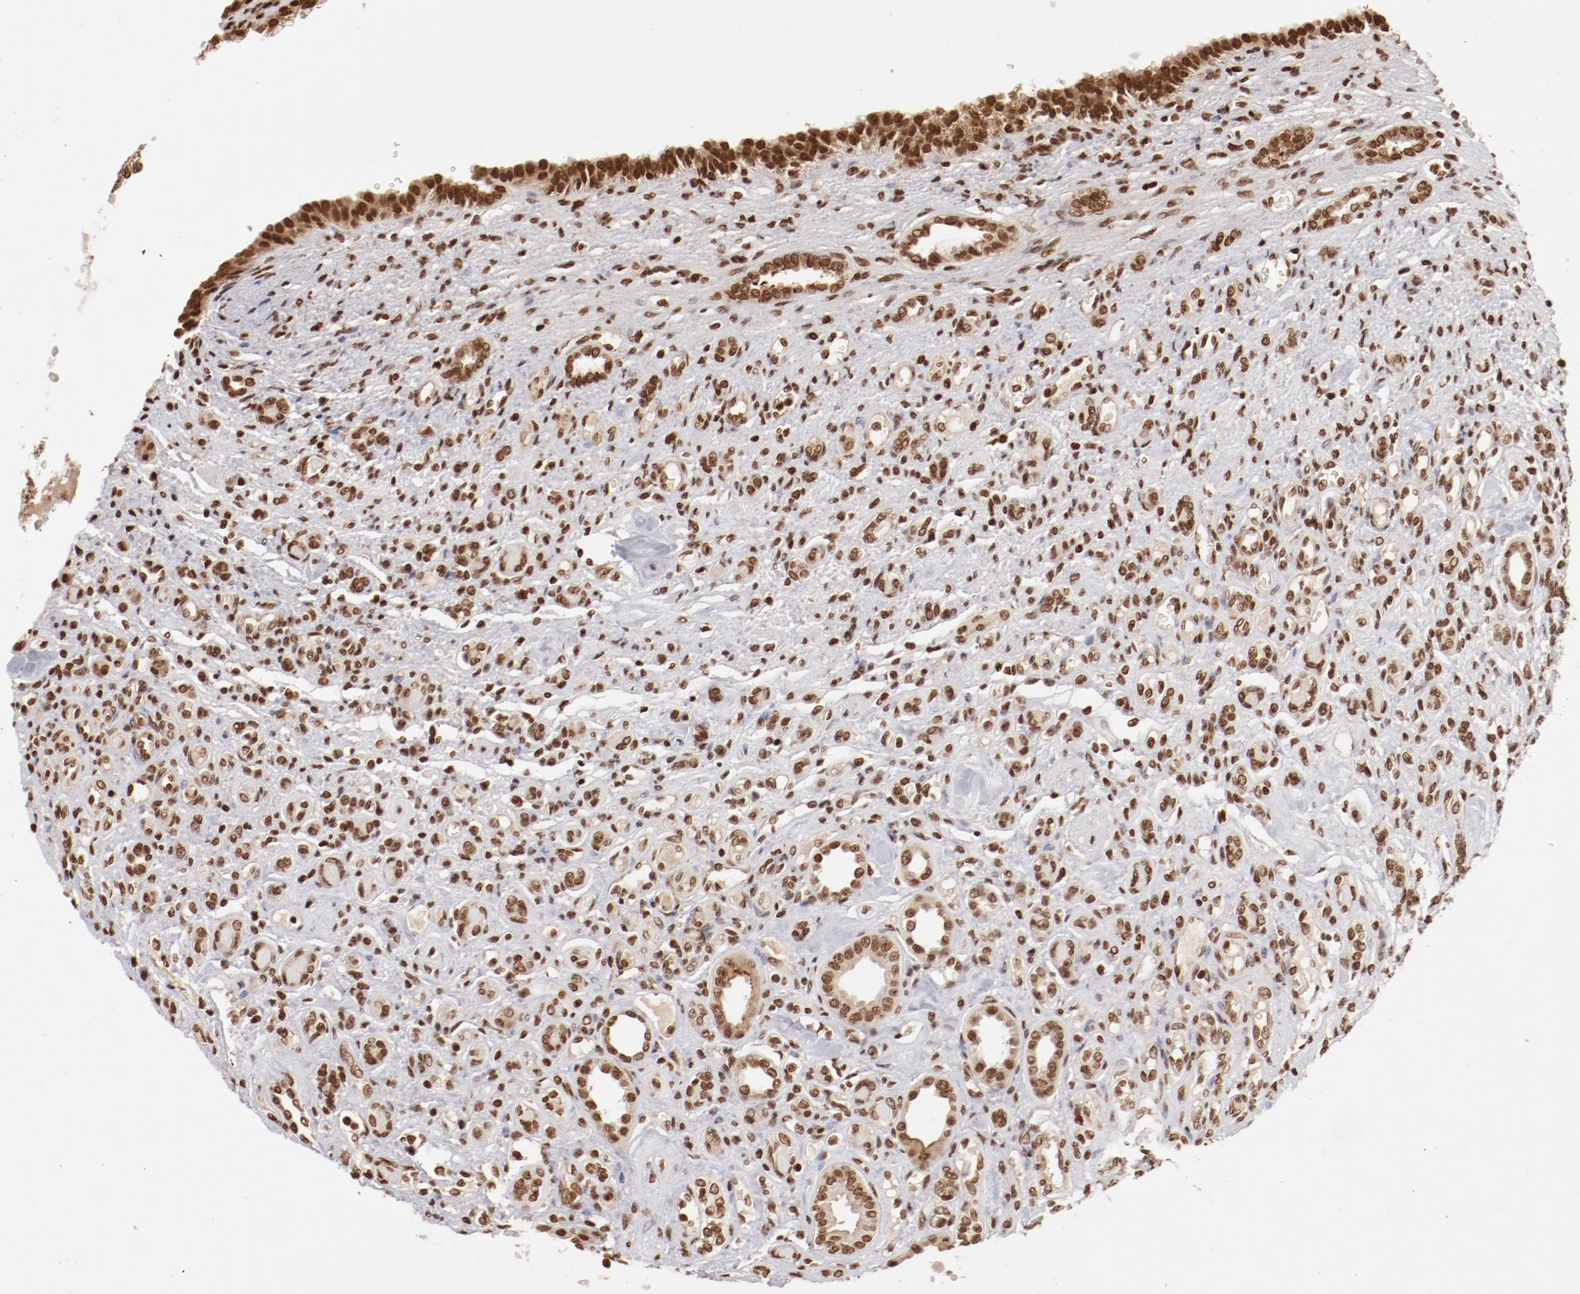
{"staining": {"intensity": "moderate", "quantity": ">75%", "location": "nuclear"}, "tissue": "renal cancer", "cell_type": "Tumor cells", "image_type": "cancer", "snomed": [{"axis": "morphology", "description": "Inflammation, NOS"}, {"axis": "morphology", "description": "Adenocarcinoma, NOS"}, {"axis": "topography", "description": "Kidney"}], "caption": "Adenocarcinoma (renal) tissue demonstrates moderate nuclear staining in approximately >75% of tumor cells, visualized by immunohistochemistry. The staining was performed using DAB (3,3'-diaminobenzidine), with brown indicating positive protein expression. Nuclei are stained blue with hematoxylin.", "gene": "ABL2", "patient": {"sex": "male", "age": 68}}